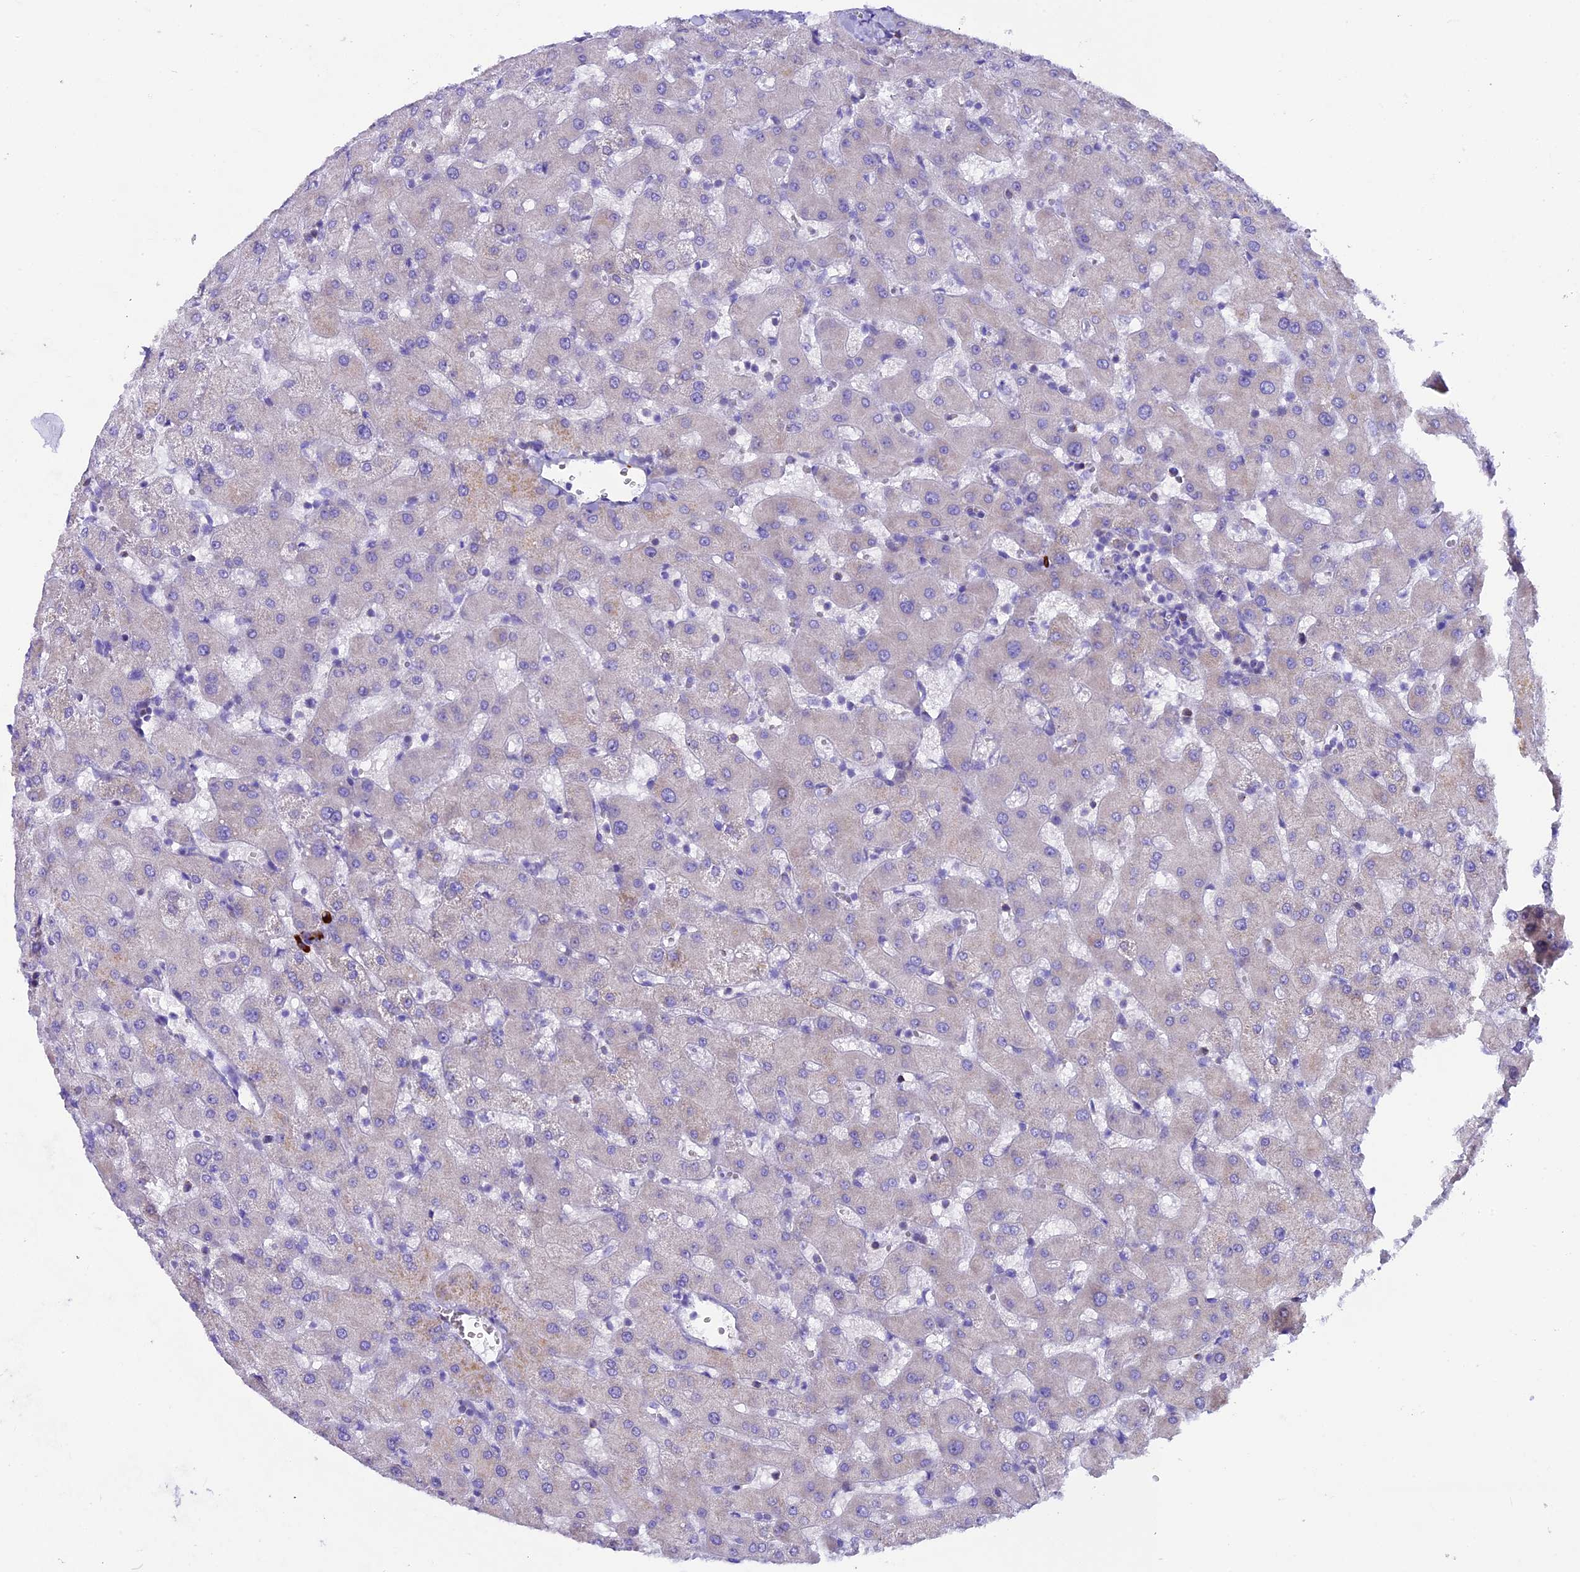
{"staining": {"intensity": "negative", "quantity": "none", "location": "none"}, "tissue": "liver", "cell_type": "Cholangiocytes", "image_type": "normal", "snomed": [{"axis": "morphology", "description": "Normal tissue, NOS"}, {"axis": "topography", "description": "Liver"}], "caption": "The image displays no significant staining in cholangiocytes of liver.", "gene": "FKBP11", "patient": {"sex": "female", "age": 63}}